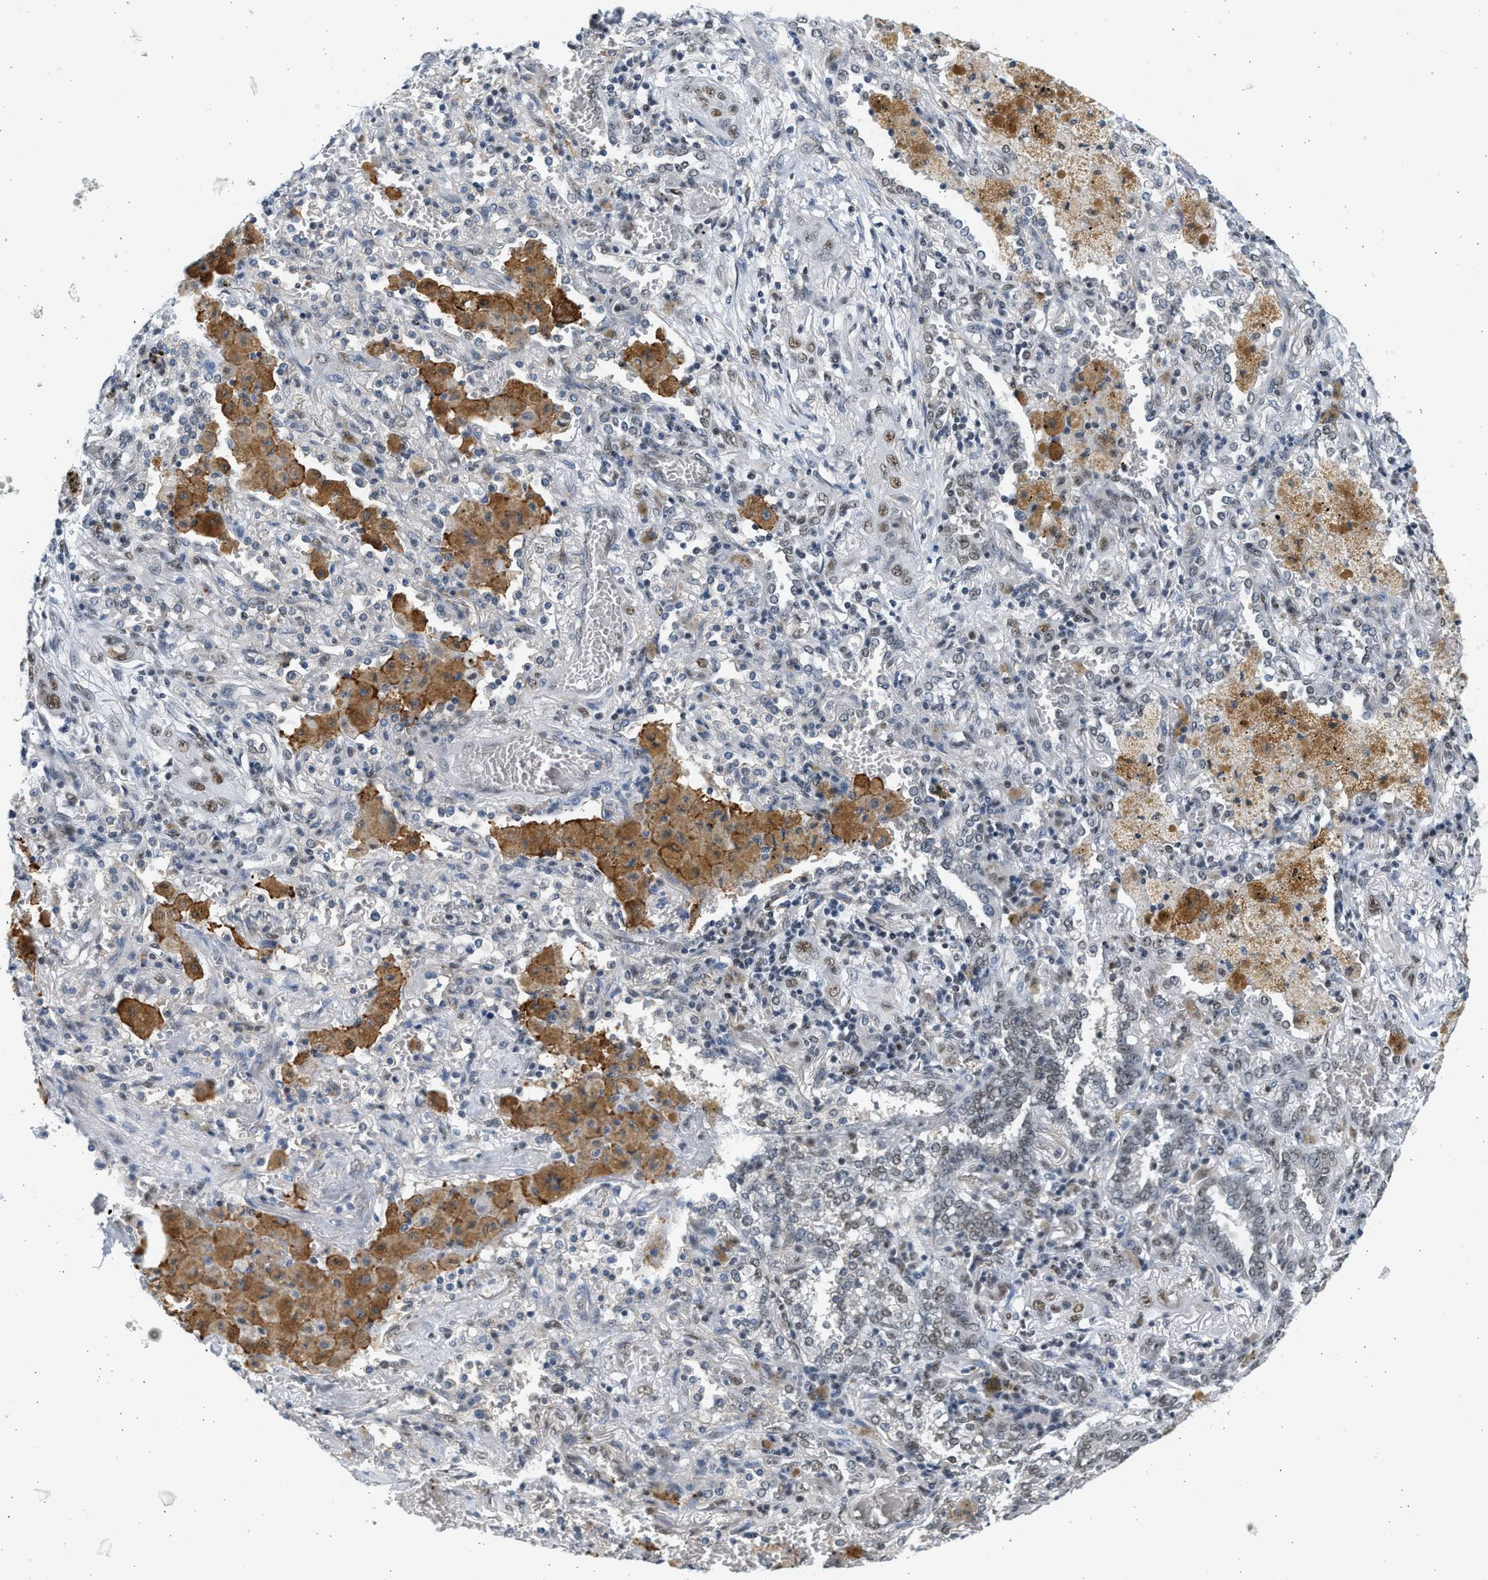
{"staining": {"intensity": "weak", "quantity": "<25%", "location": "nuclear"}, "tissue": "lung cancer", "cell_type": "Tumor cells", "image_type": "cancer", "snomed": [{"axis": "morphology", "description": "Squamous cell carcinoma, NOS"}, {"axis": "topography", "description": "Lung"}], "caption": "Immunohistochemistry (IHC) histopathology image of neoplastic tissue: human lung squamous cell carcinoma stained with DAB exhibits no significant protein expression in tumor cells.", "gene": "HIPK1", "patient": {"sex": "female", "age": 47}}